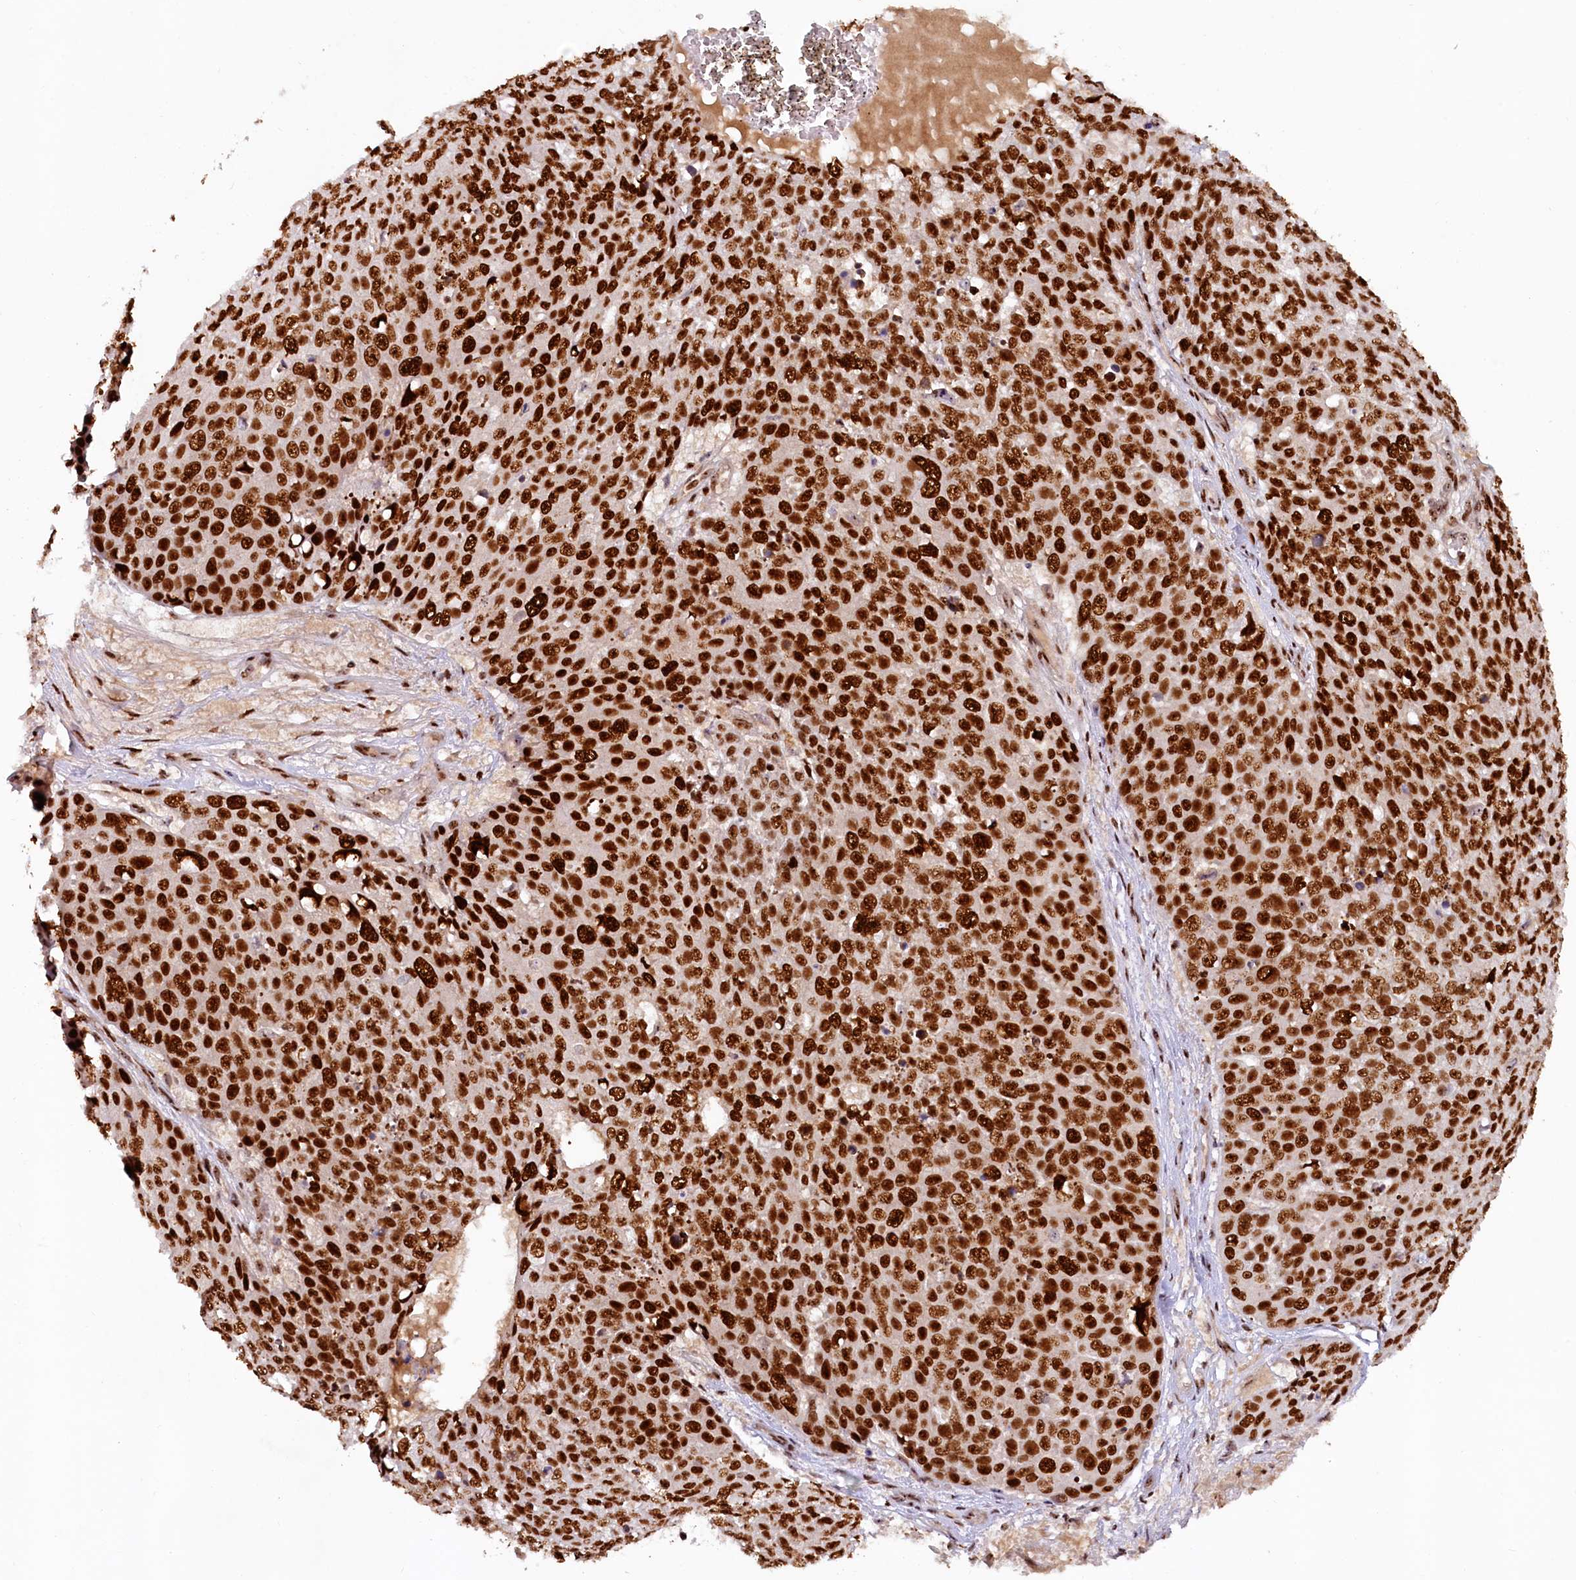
{"staining": {"intensity": "strong", "quantity": ">75%", "location": "nuclear"}, "tissue": "skin cancer", "cell_type": "Tumor cells", "image_type": "cancer", "snomed": [{"axis": "morphology", "description": "Squamous cell carcinoma, NOS"}, {"axis": "topography", "description": "Skin"}], "caption": "Skin cancer stained for a protein (brown) displays strong nuclear positive expression in about >75% of tumor cells.", "gene": "TCOF1", "patient": {"sex": "male", "age": 71}}